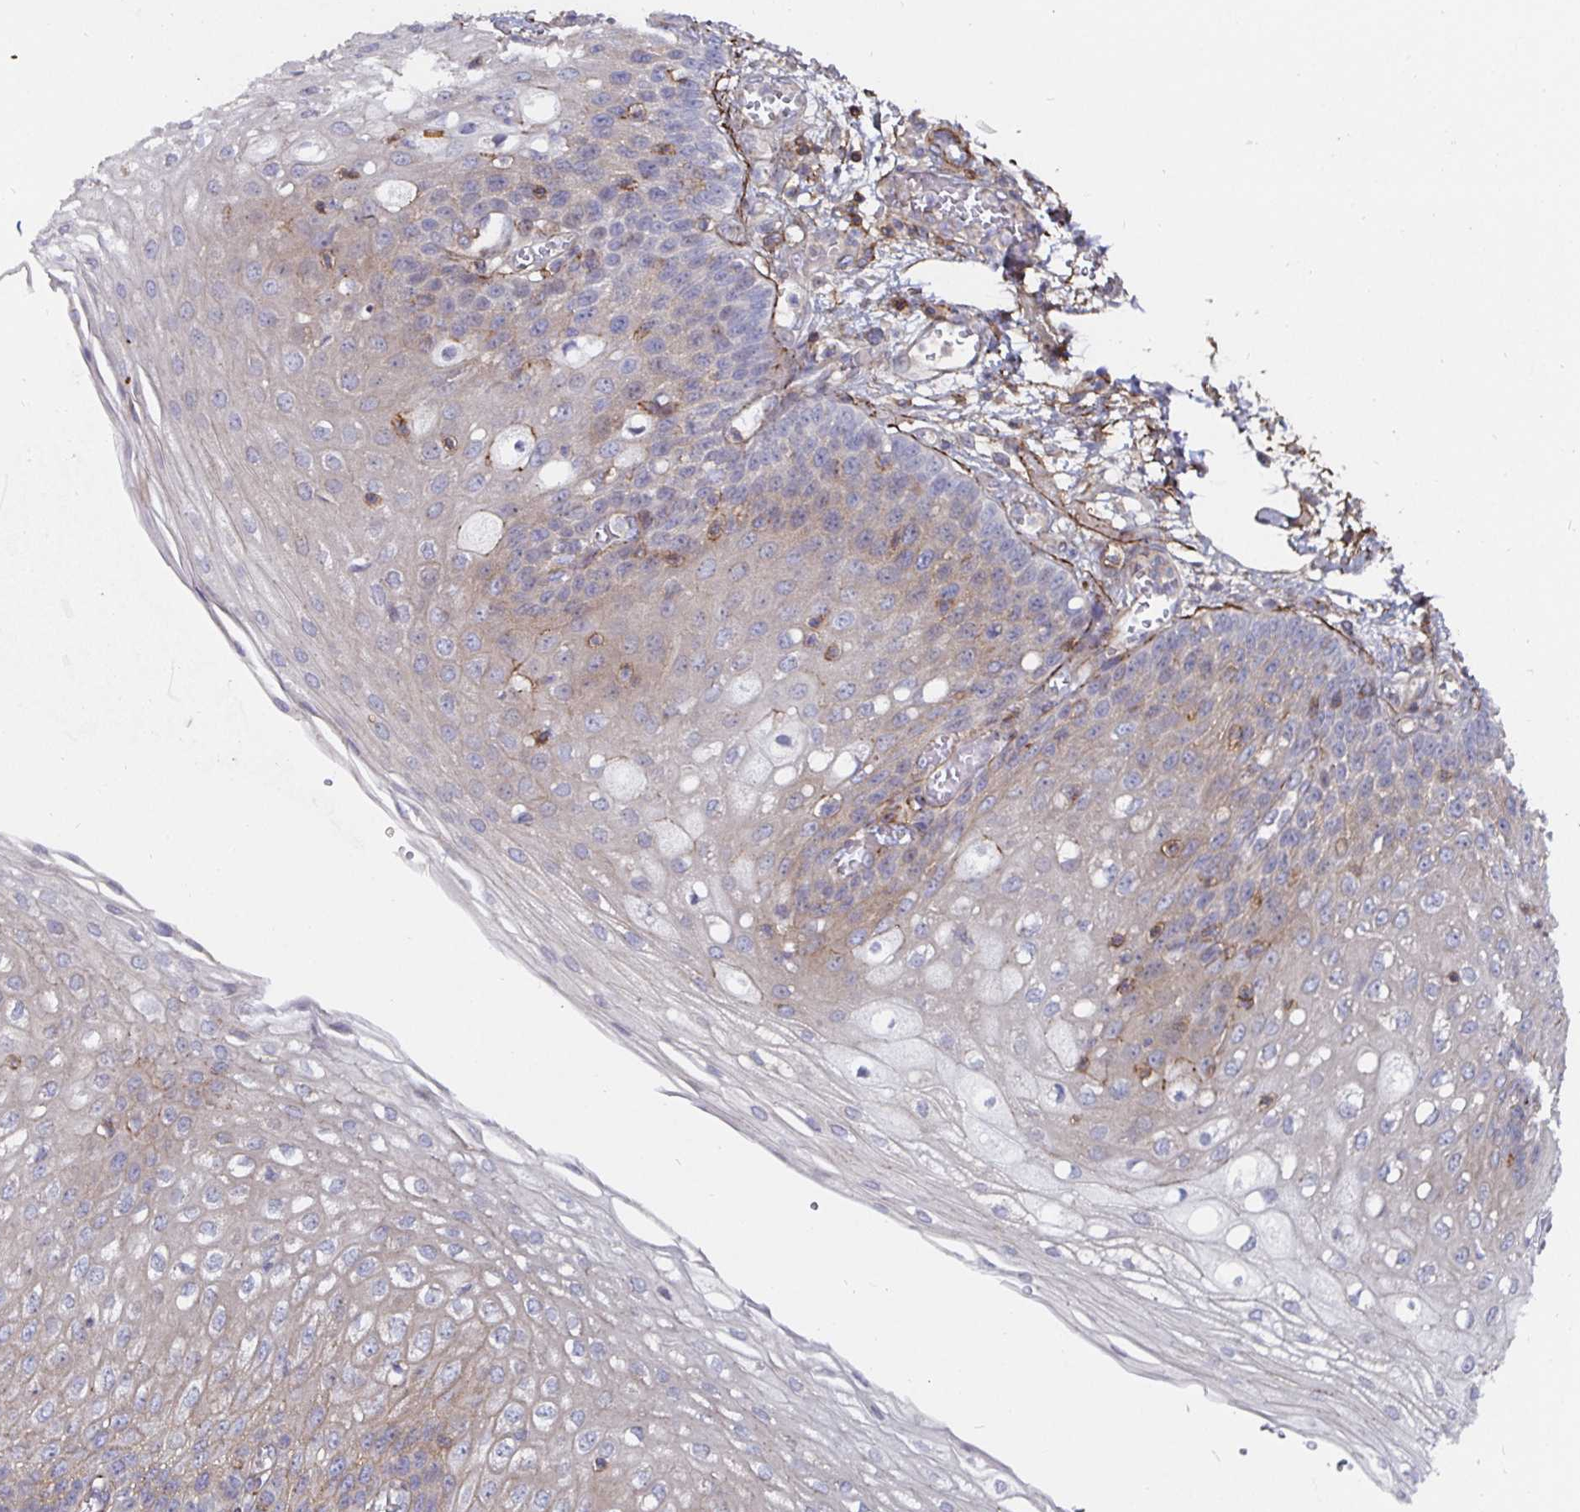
{"staining": {"intensity": "weak", "quantity": "25%-75%", "location": "cytoplasmic/membranous"}, "tissue": "esophagus", "cell_type": "Squamous epithelial cells", "image_type": "normal", "snomed": [{"axis": "morphology", "description": "Normal tissue, NOS"}, {"axis": "morphology", "description": "Adenocarcinoma, NOS"}, {"axis": "topography", "description": "Esophagus"}], "caption": "IHC micrograph of benign esophagus: human esophagus stained using immunohistochemistry (IHC) shows low levels of weak protein expression localized specifically in the cytoplasmic/membranous of squamous epithelial cells, appearing as a cytoplasmic/membranous brown color.", "gene": "GJA4", "patient": {"sex": "male", "age": 81}}